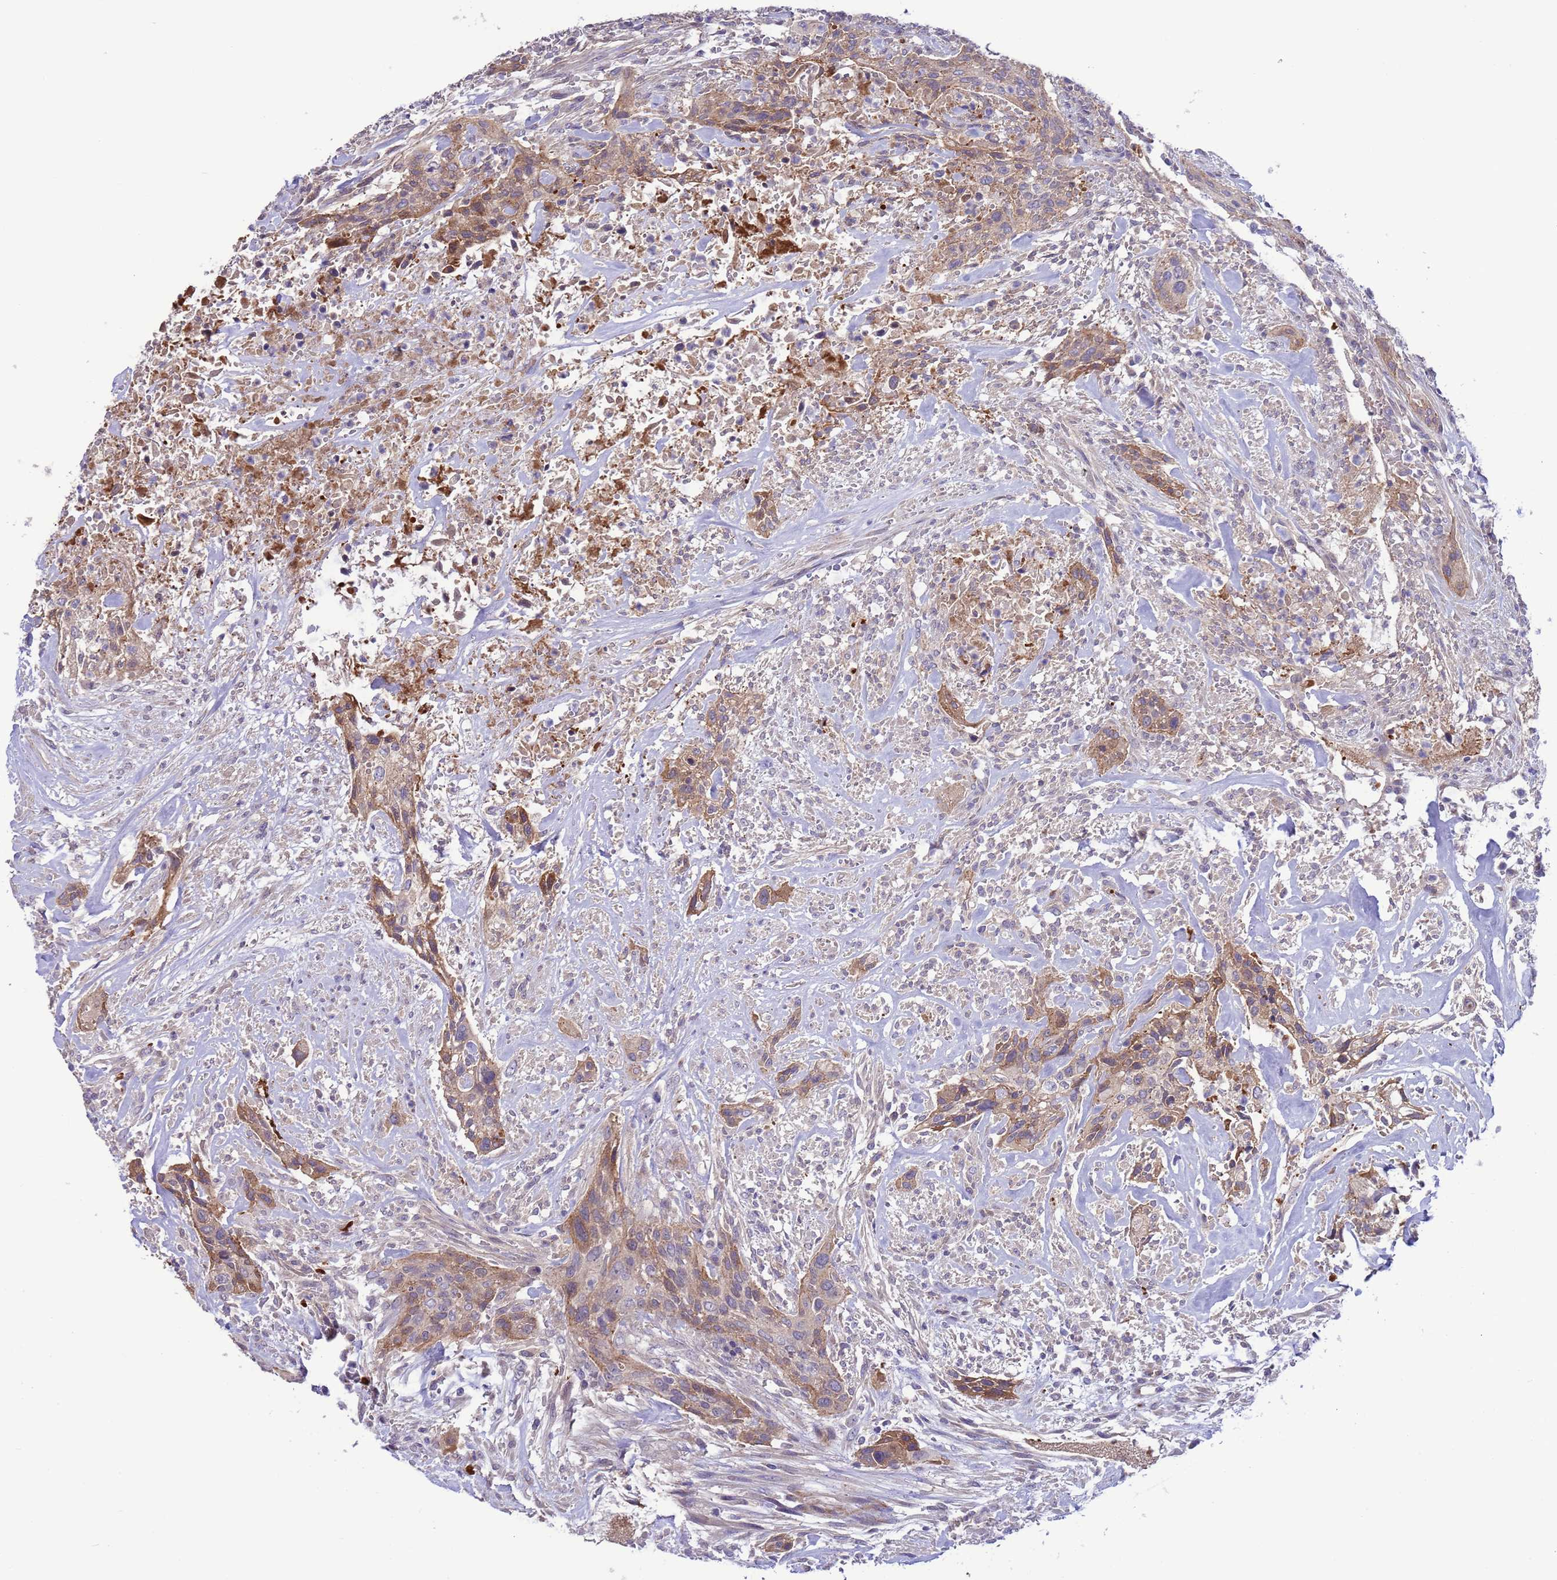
{"staining": {"intensity": "moderate", "quantity": "<25%", "location": "cytoplasmic/membranous"}, "tissue": "urothelial cancer", "cell_type": "Tumor cells", "image_type": "cancer", "snomed": [{"axis": "morphology", "description": "Urothelial carcinoma, High grade"}, {"axis": "topography", "description": "Urinary bladder"}], "caption": "Urothelial cancer stained with a brown dye reveals moderate cytoplasmic/membranous positive staining in approximately <25% of tumor cells.", "gene": "GJA10", "patient": {"sex": "male", "age": 35}}